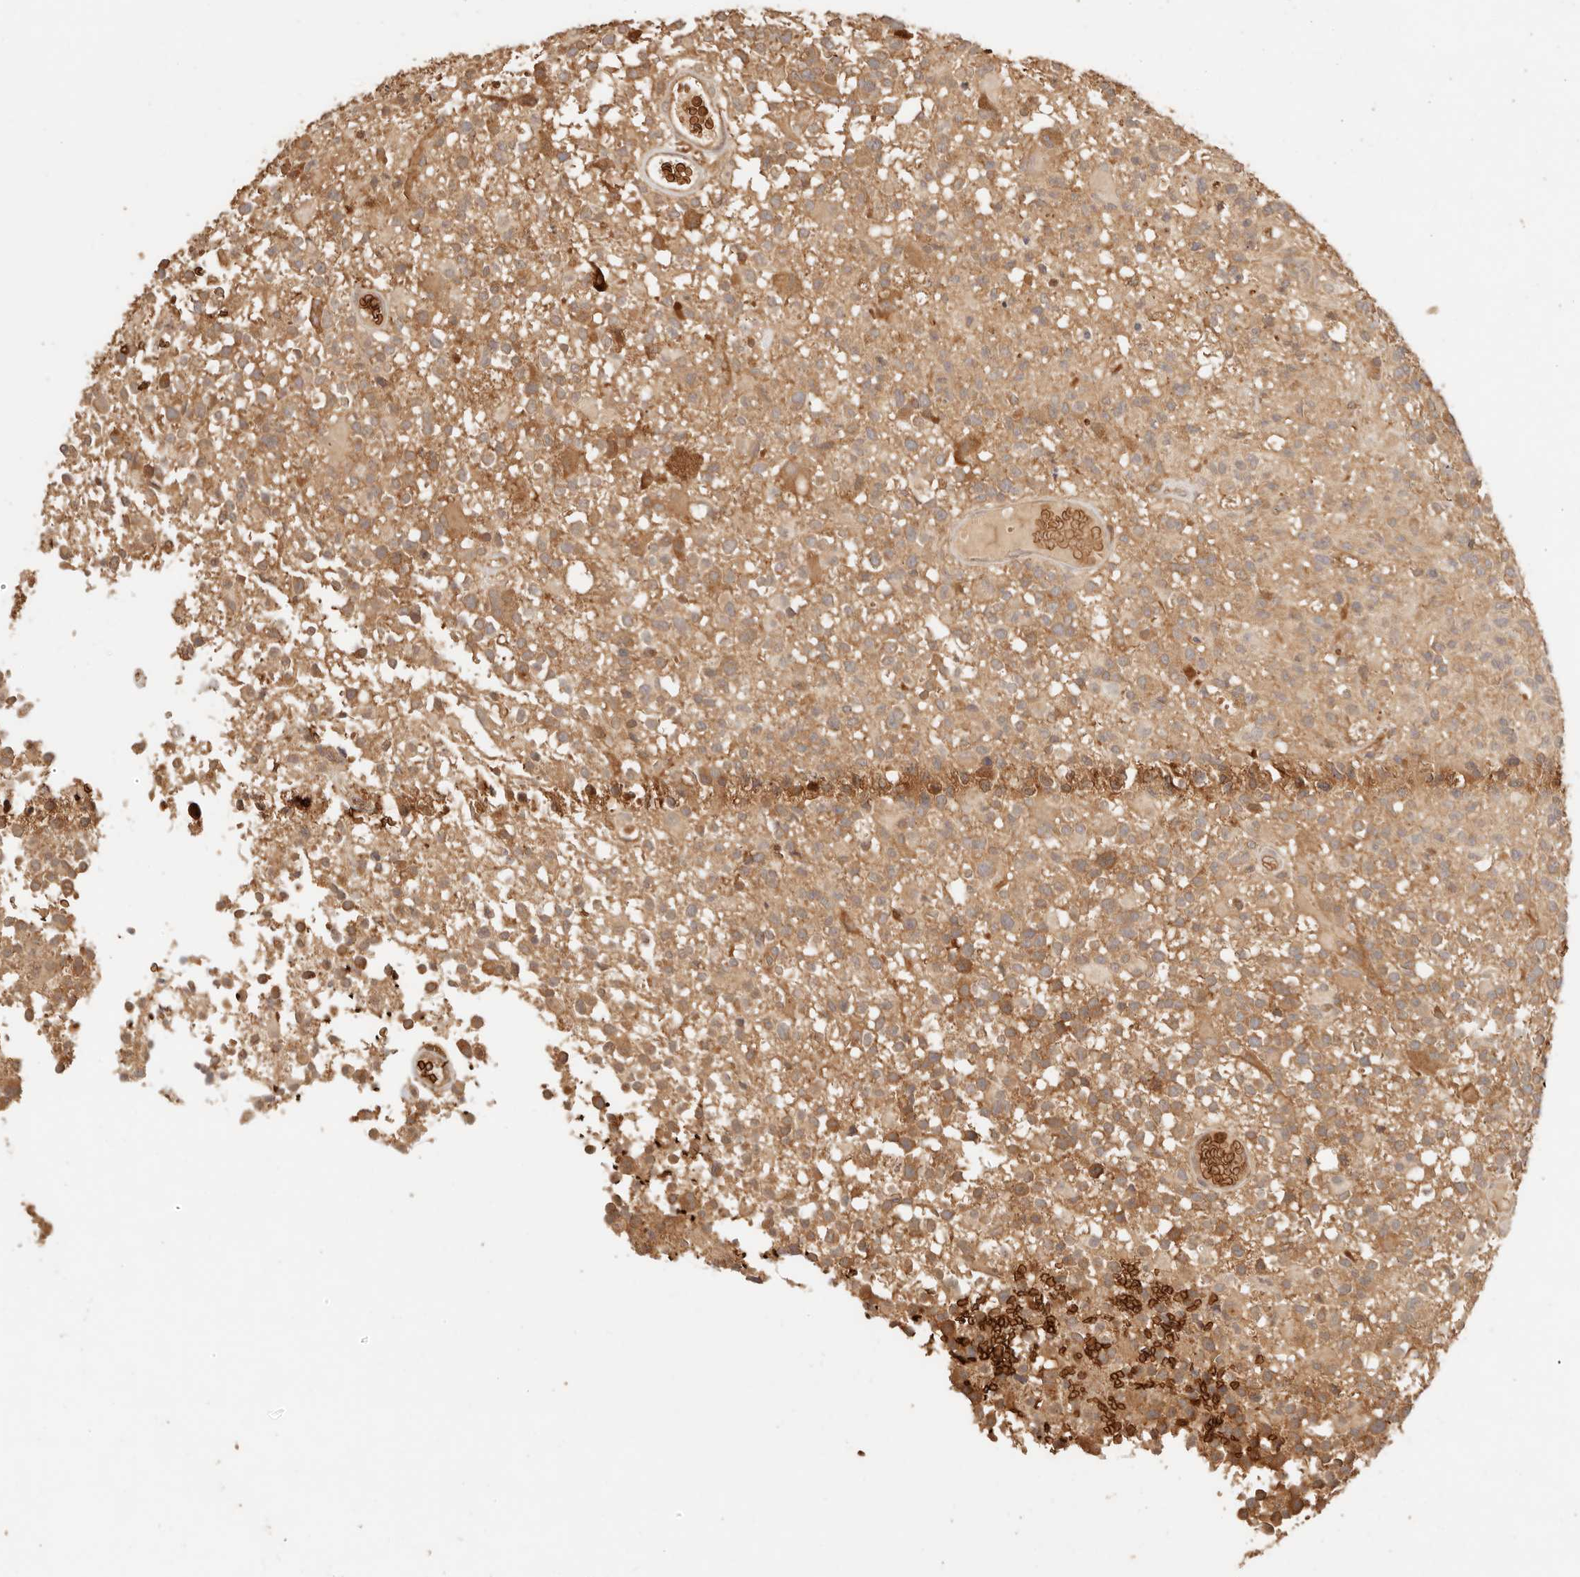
{"staining": {"intensity": "weak", "quantity": "25%-75%", "location": "cytoplasmic/membranous,nuclear"}, "tissue": "glioma", "cell_type": "Tumor cells", "image_type": "cancer", "snomed": [{"axis": "morphology", "description": "Glioma, malignant, High grade"}, {"axis": "morphology", "description": "Glioblastoma, NOS"}, {"axis": "topography", "description": "Brain"}], "caption": "Protein staining shows weak cytoplasmic/membranous and nuclear expression in about 25%-75% of tumor cells in glioma. The staining is performed using DAB brown chromogen to label protein expression. The nuclei are counter-stained blue using hematoxylin.", "gene": "INTS11", "patient": {"sex": "male", "age": 60}}